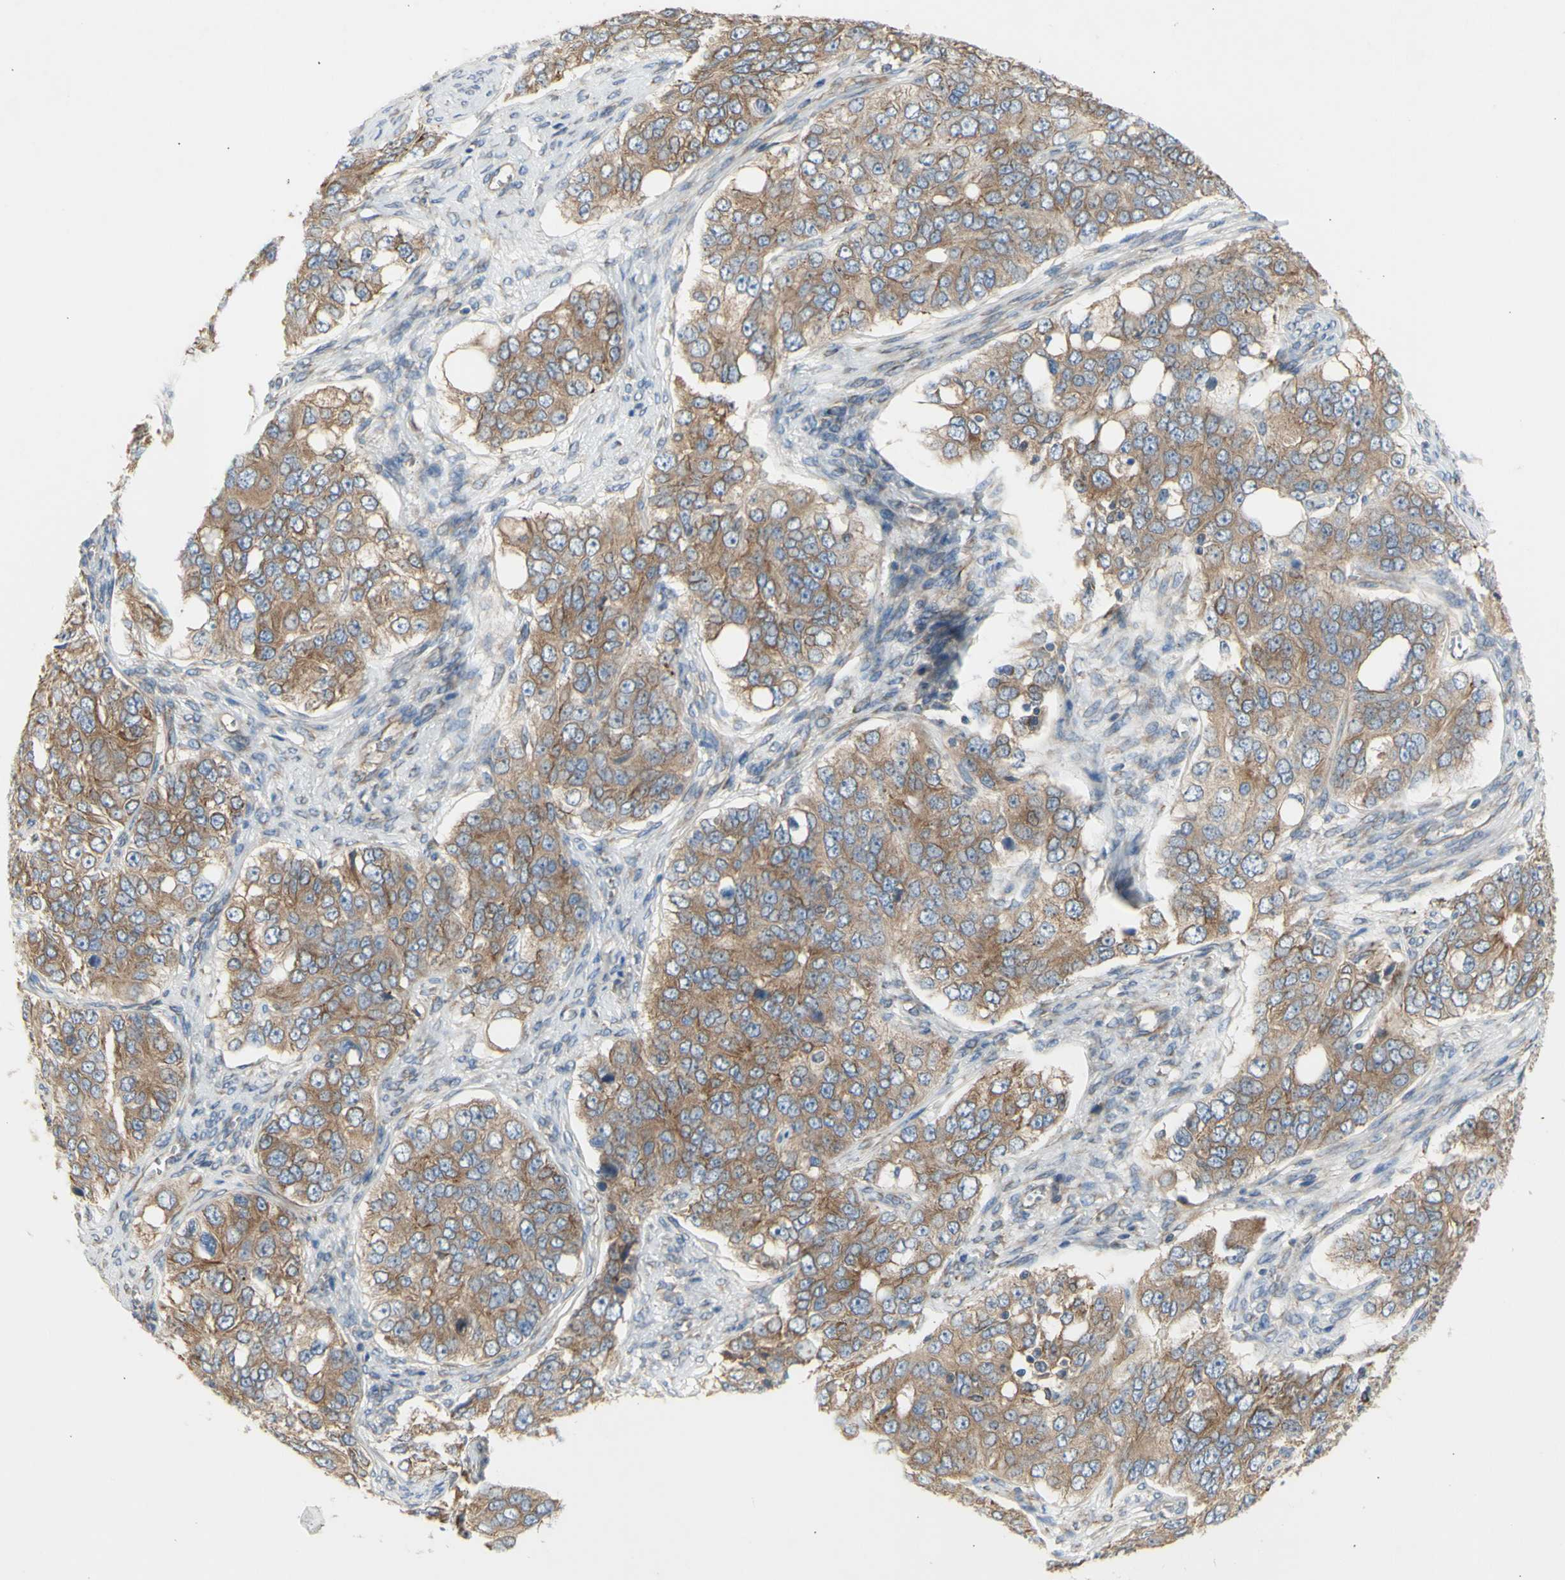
{"staining": {"intensity": "moderate", "quantity": ">75%", "location": "cytoplasmic/membranous"}, "tissue": "ovarian cancer", "cell_type": "Tumor cells", "image_type": "cancer", "snomed": [{"axis": "morphology", "description": "Carcinoma, endometroid"}, {"axis": "topography", "description": "Ovary"}], "caption": "The immunohistochemical stain labels moderate cytoplasmic/membranous staining in tumor cells of endometroid carcinoma (ovarian) tissue. The protein is shown in brown color, while the nuclei are stained blue.", "gene": "KLC1", "patient": {"sex": "female", "age": 51}}